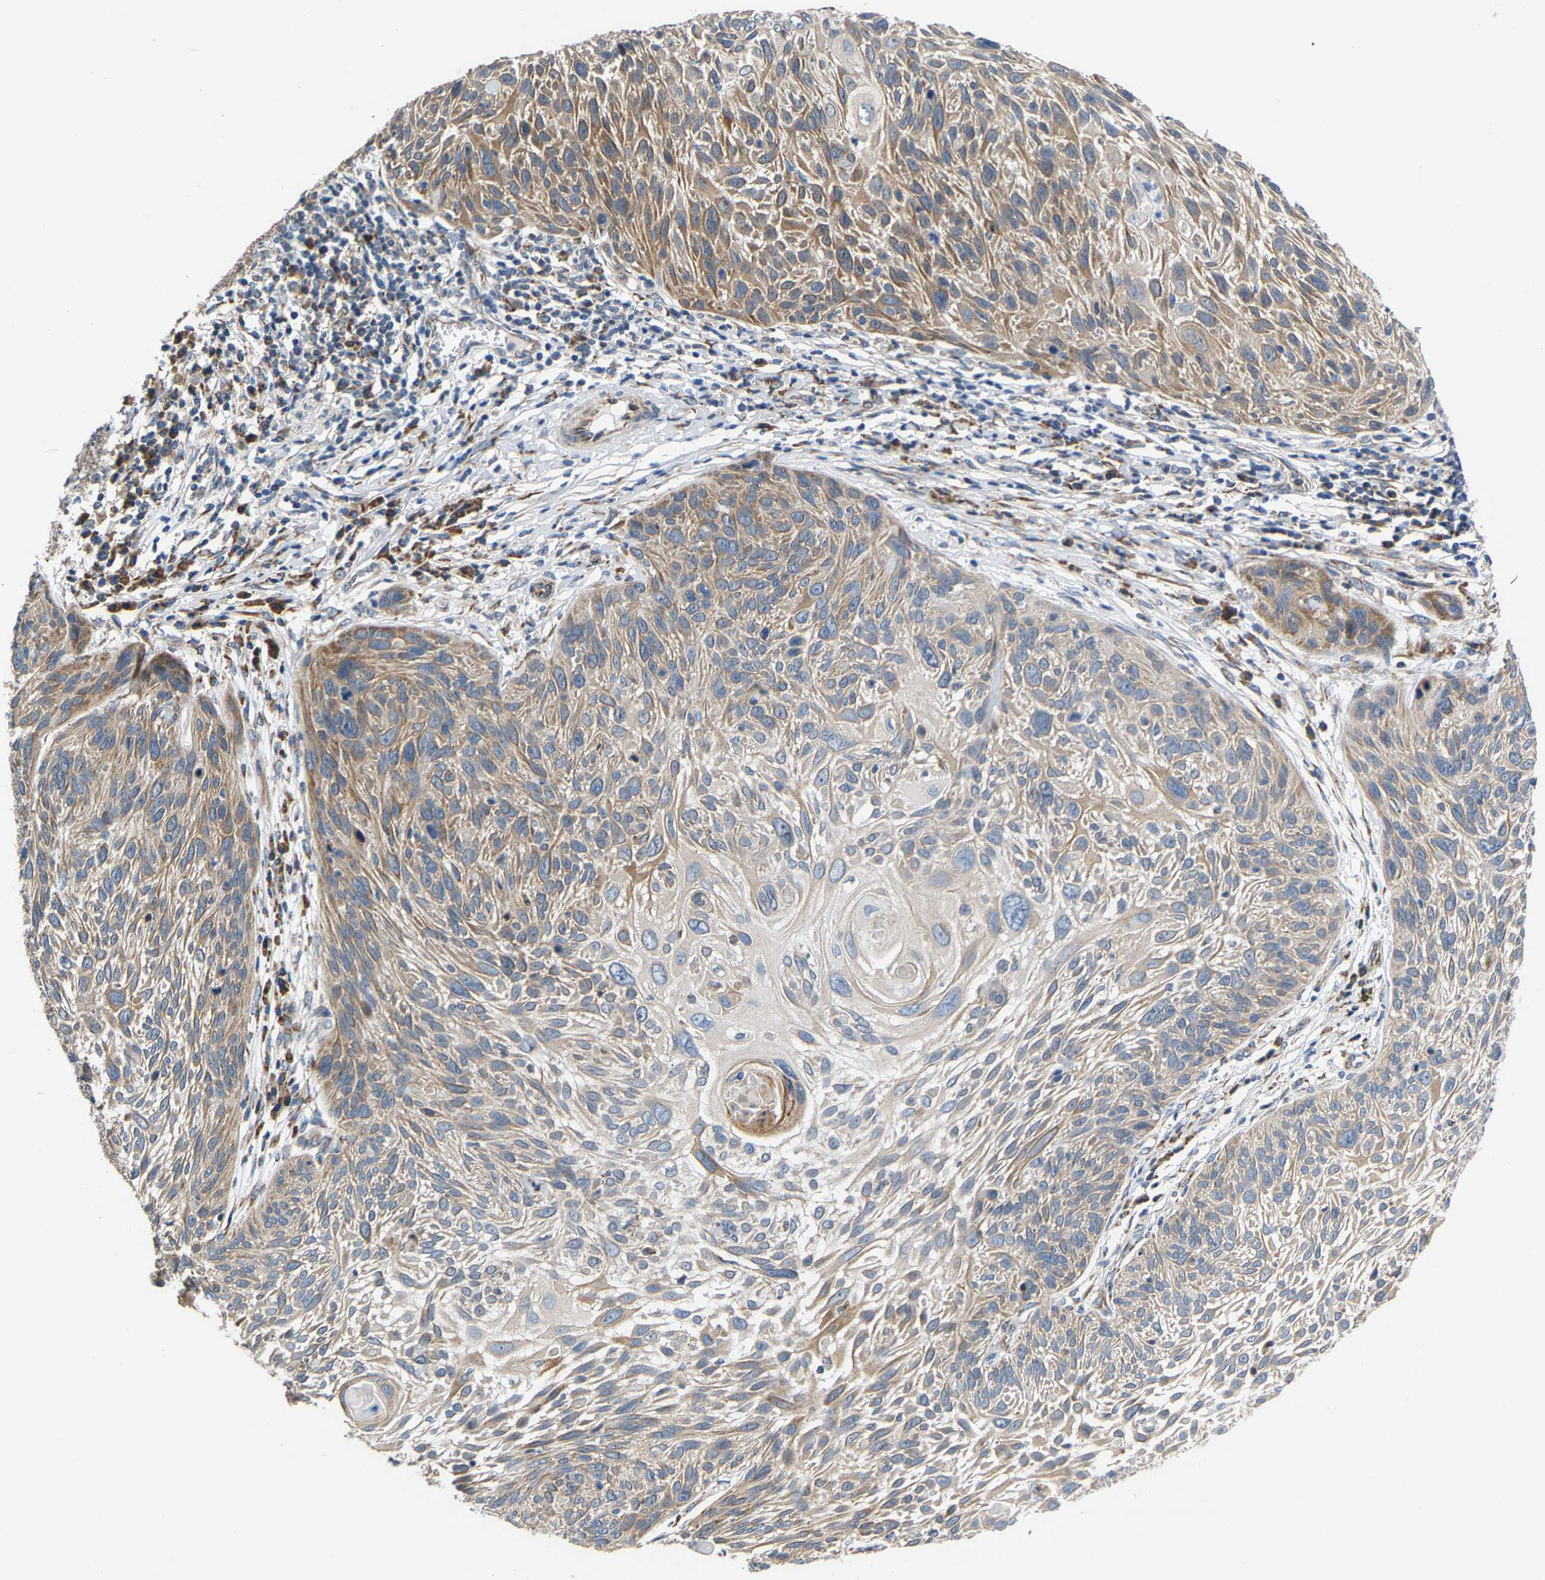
{"staining": {"intensity": "moderate", "quantity": "25%-75%", "location": "cytoplasmic/membranous"}, "tissue": "cervical cancer", "cell_type": "Tumor cells", "image_type": "cancer", "snomed": [{"axis": "morphology", "description": "Squamous cell carcinoma, NOS"}, {"axis": "topography", "description": "Cervix"}], "caption": "This micrograph demonstrates IHC staining of human cervical cancer, with medium moderate cytoplasmic/membranous staining in approximately 25%-75% of tumor cells.", "gene": "TMEM168", "patient": {"sex": "female", "age": 51}}